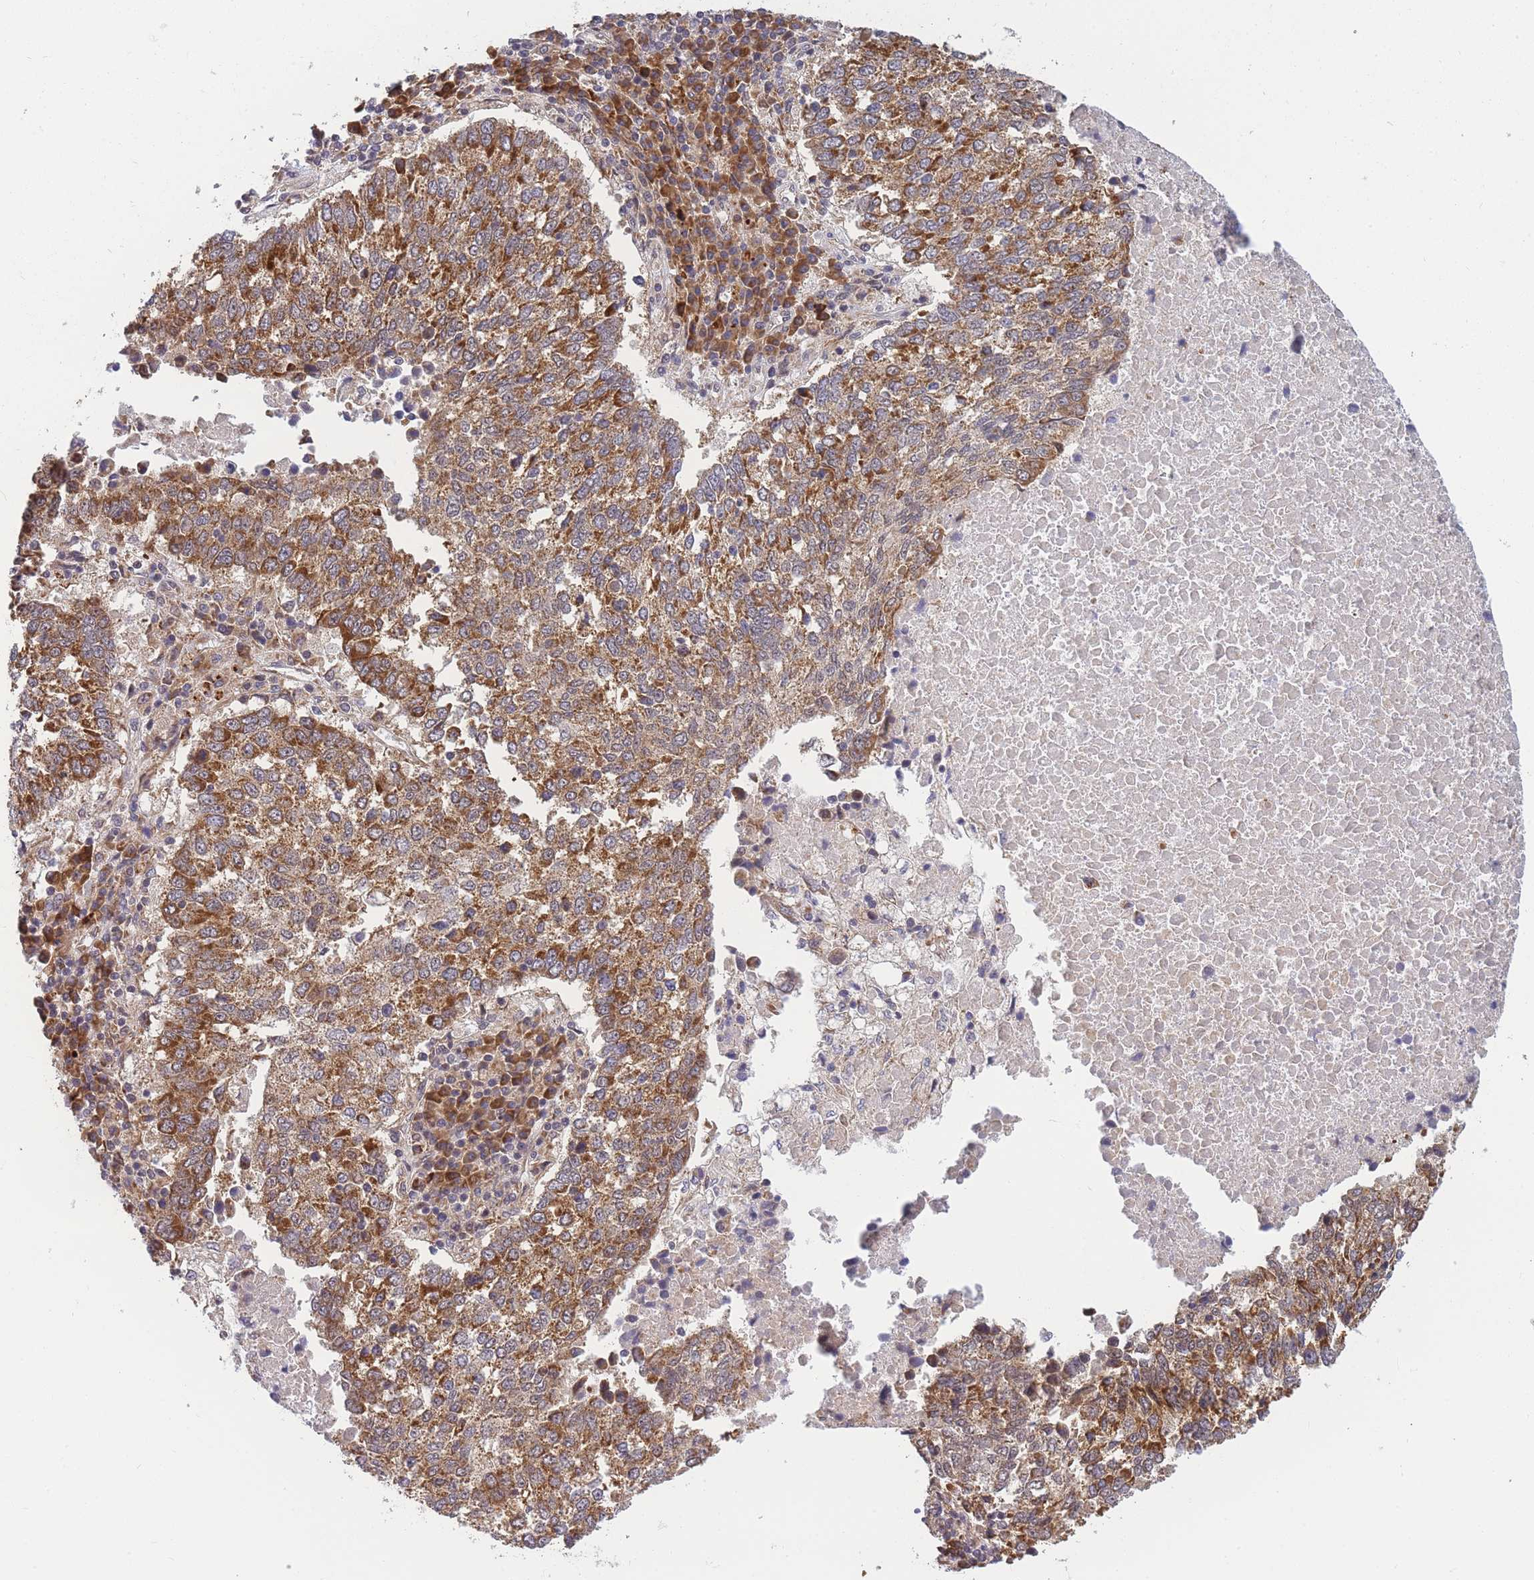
{"staining": {"intensity": "moderate", "quantity": ">75%", "location": "cytoplasmic/membranous"}, "tissue": "lung cancer", "cell_type": "Tumor cells", "image_type": "cancer", "snomed": [{"axis": "morphology", "description": "Squamous cell carcinoma, NOS"}, {"axis": "topography", "description": "Lung"}], "caption": "High-power microscopy captured an IHC photomicrograph of lung cancer (squamous cell carcinoma), revealing moderate cytoplasmic/membranous expression in about >75% of tumor cells. (Stains: DAB (3,3'-diaminobenzidine) in brown, nuclei in blue, Microscopy: brightfield microscopy at high magnification).", "gene": "MRPL23", "patient": {"sex": "male", "age": 73}}